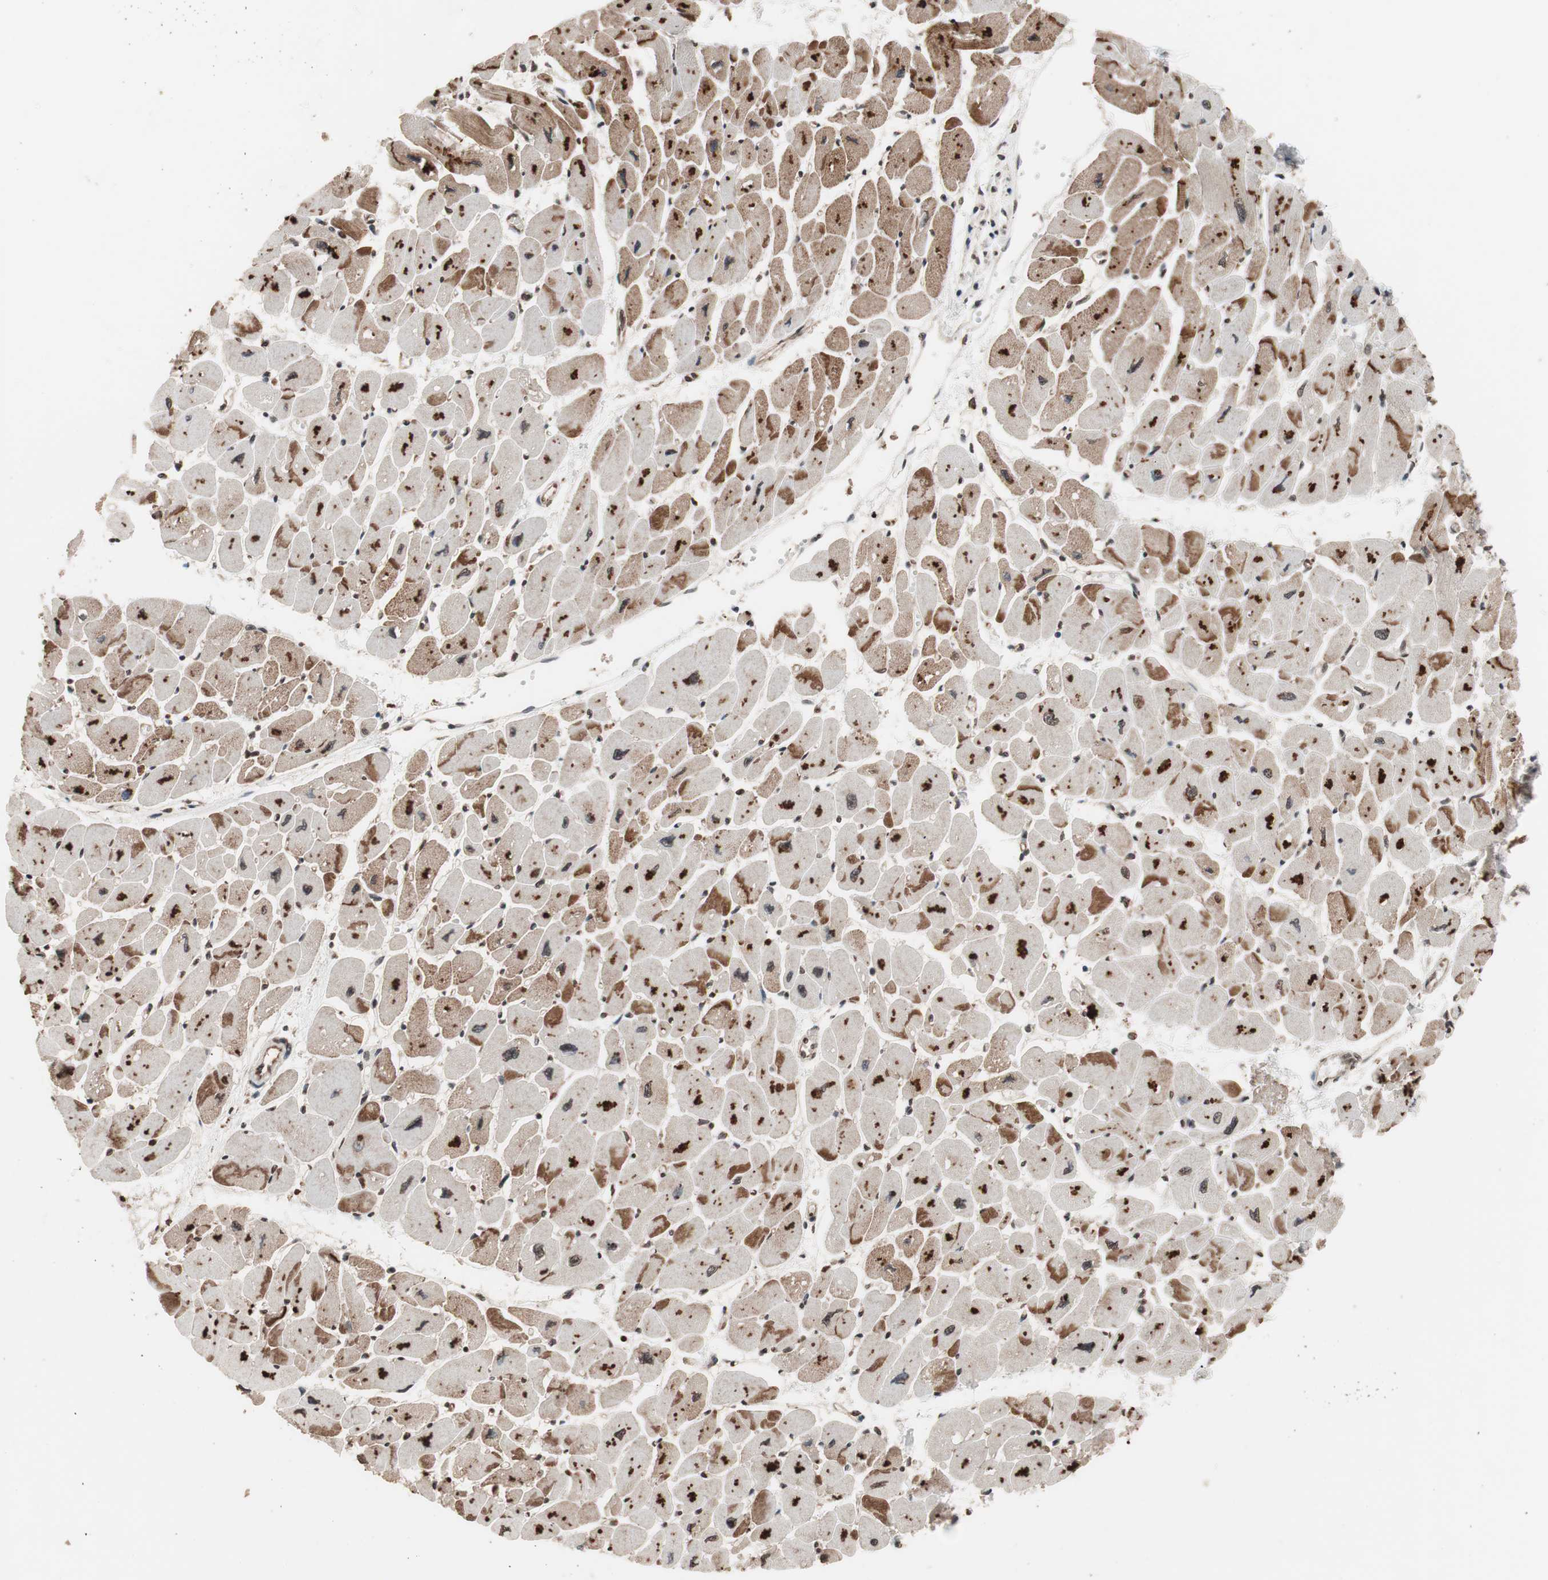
{"staining": {"intensity": "strong", "quantity": "25%-75%", "location": "cytoplasmic/membranous,nuclear"}, "tissue": "heart muscle", "cell_type": "Cardiomyocytes", "image_type": "normal", "snomed": [{"axis": "morphology", "description": "Normal tissue, NOS"}, {"axis": "topography", "description": "Heart"}], "caption": "This image demonstrates immunohistochemistry staining of benign heart muscle, with high strong cytoplasmic/membranous,nuclear staining in about 25%-75% of cardiomyocytes.", "gene": "ZFC3H1", "patient": {"sex": "female", "age": 54}}